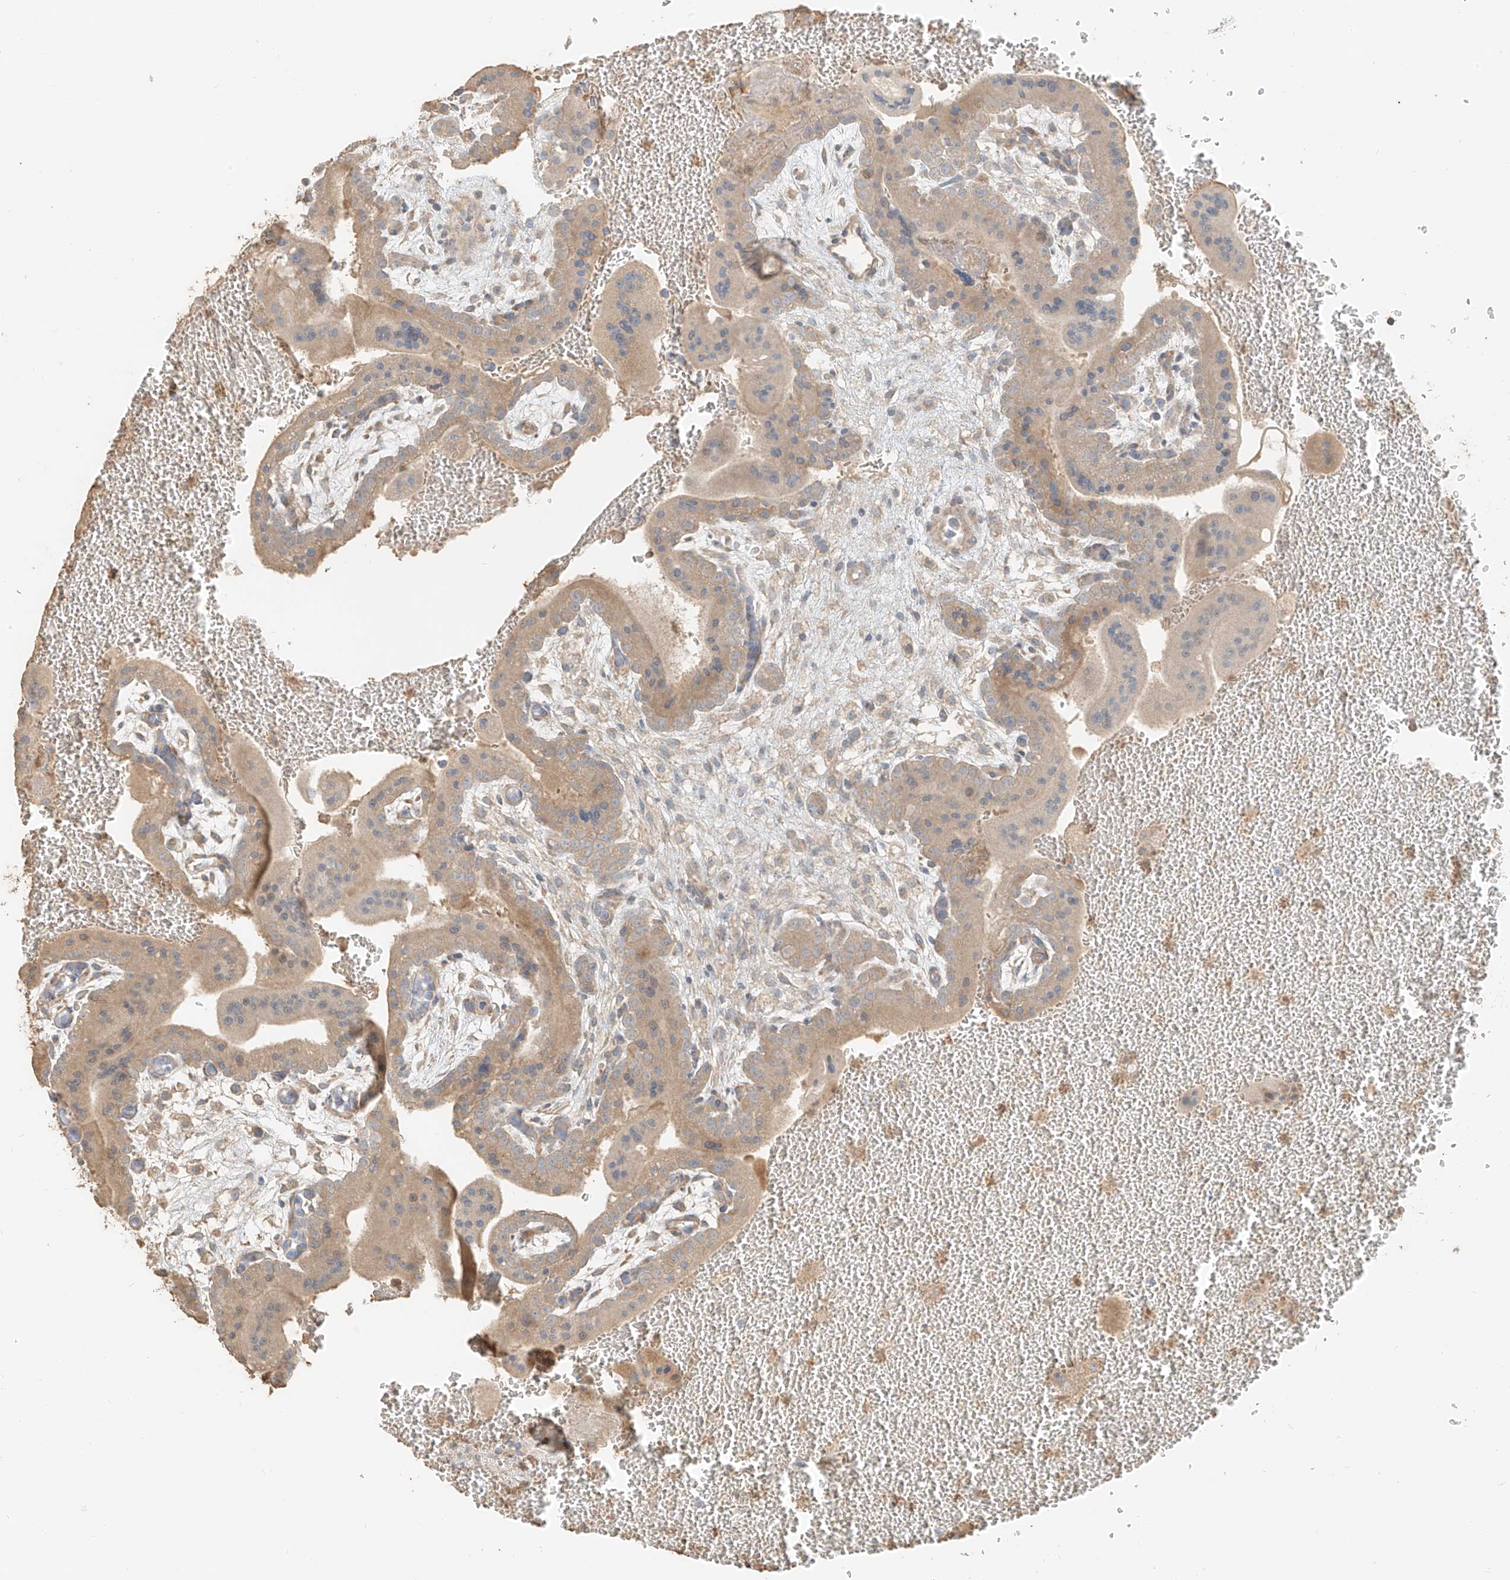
{"staining": {"intensity": "moderate", "quantity": "<25%", "location": "cytoplasmic/membranous"}, "tissue": "placenta", "cell_type": "Trophoblastic cells", "image_type": "normal", "snomed": [{"axis": "morphology", "description": "Normal tissue, NOS"}, {"axis": "topography", "description": "Placenta"}], "caption": "A low amount of moderate cytoplasmic/membranous staining is appreciated in approximately <25% of trophoblastic cells in benign placenta.", "gene": "RFTN2", "patient": {"sex": "female", "age": 35}}